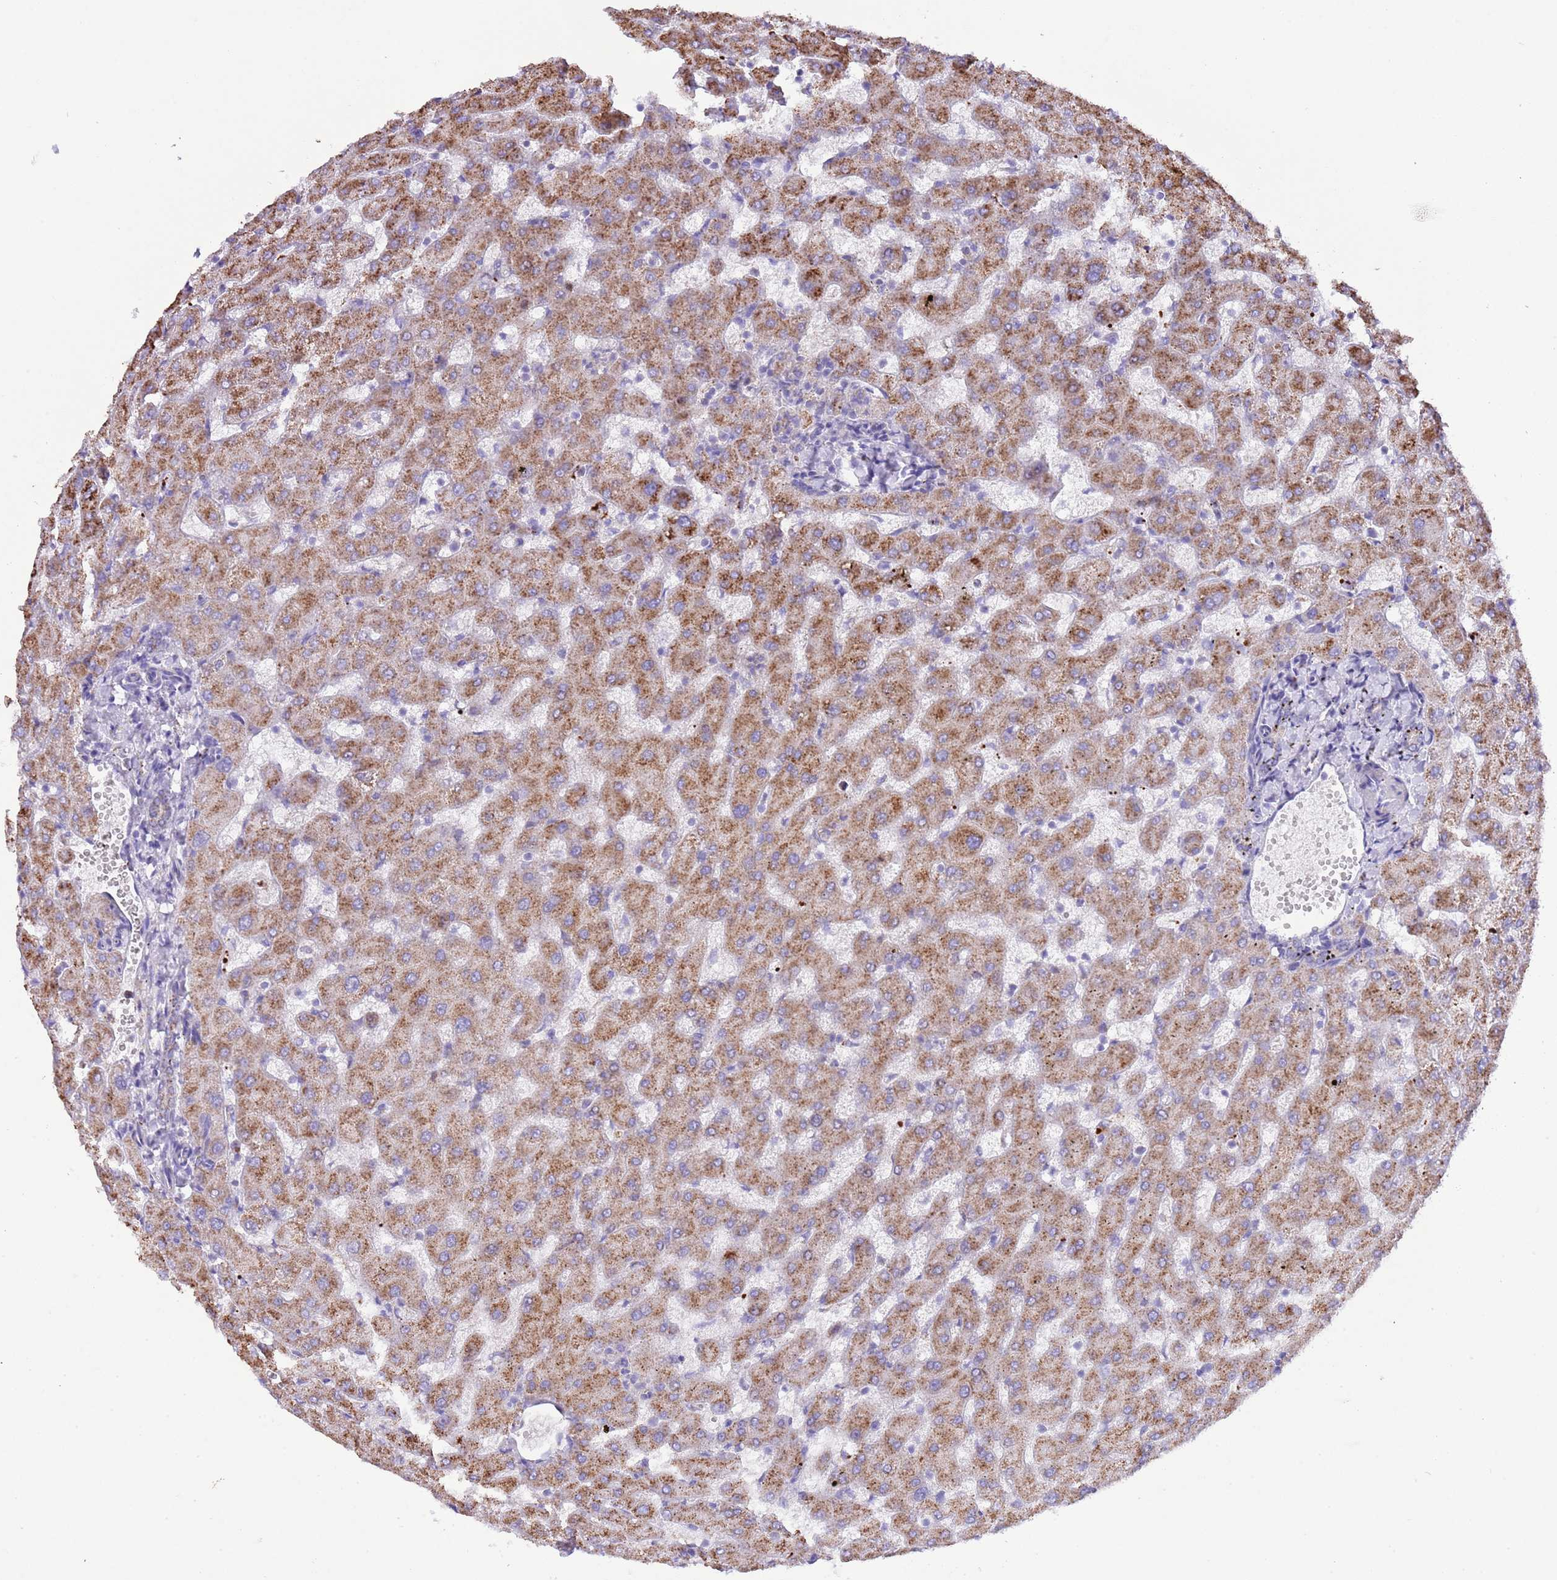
{"staining": {"intensity": "weak", "quantity": "<25%", "location": "cytoplasmic/membranous"}, "tissue": "liver", "cell_type": "Cholangiocytes", "image_type": "normal", "snomed": [{"axis": "morphology", "description": "Normal tissue, NOS"}, {"axis": "topography", "description": "Liver"}], "caption": "IHC micrograph of unremarkable human liver stained for a protein (brown), which shows no expression in cholangiocytes.", "gene": "TEKTIP1", "patient": {"sex": "female", "age": 63}}